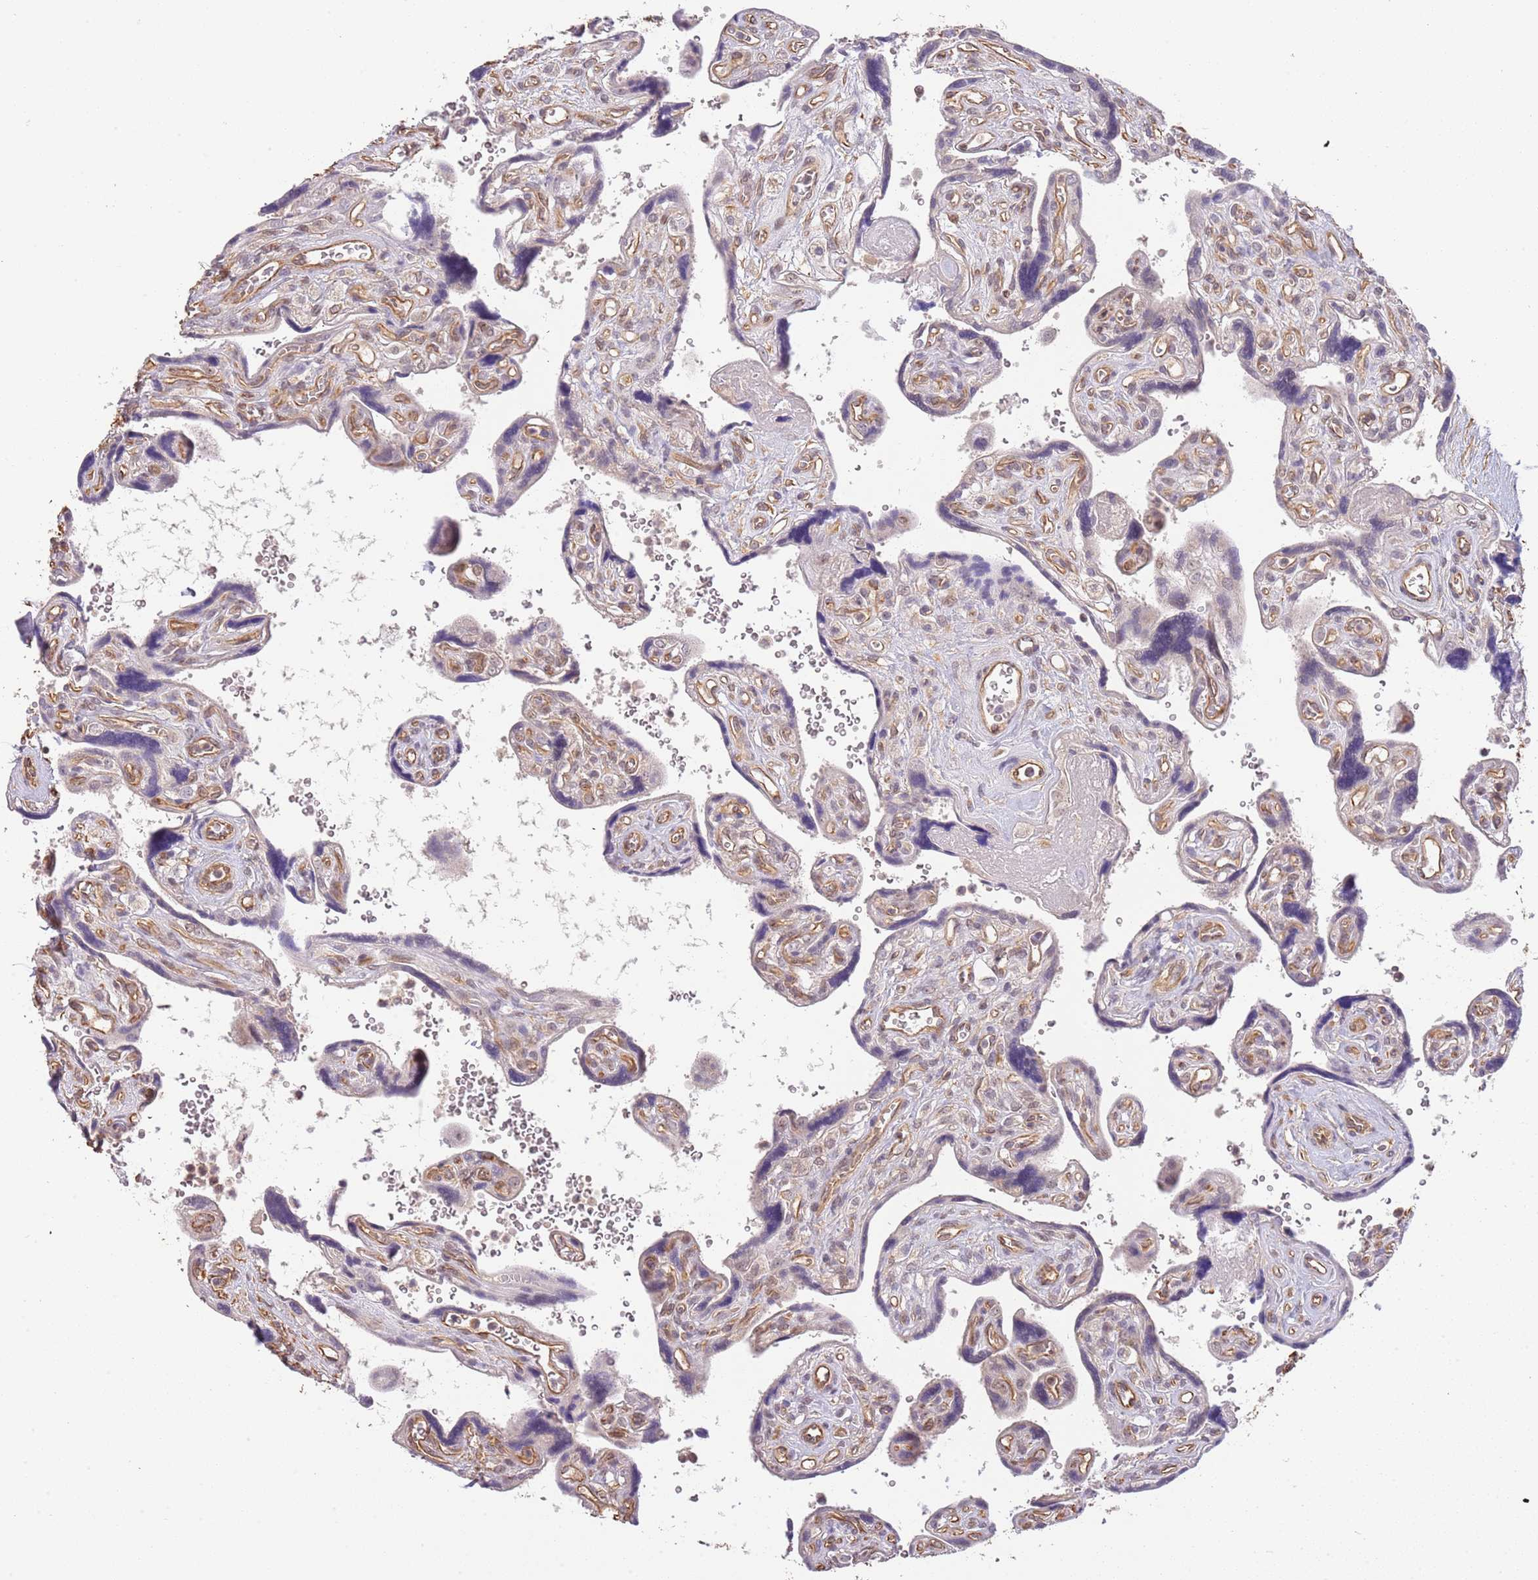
{"staining": {"intensity": "weak", "quantity": "<25%", "location": "nuclear"}, "tissue": "placenta", "cell_type": "Trophoblastic cells", "image_type": "normal", "snomed": [{"axis": "morphology", "description": "Normal tissue, NOS"}, {"axis": "topography", "description": "Placenta"}], "caption": "Human placenta stained for a protein using IHC reveals no positivity in trophoblastic cells.", "gene": "SURF2", "patient": {"sex": "female", "age": 39}}